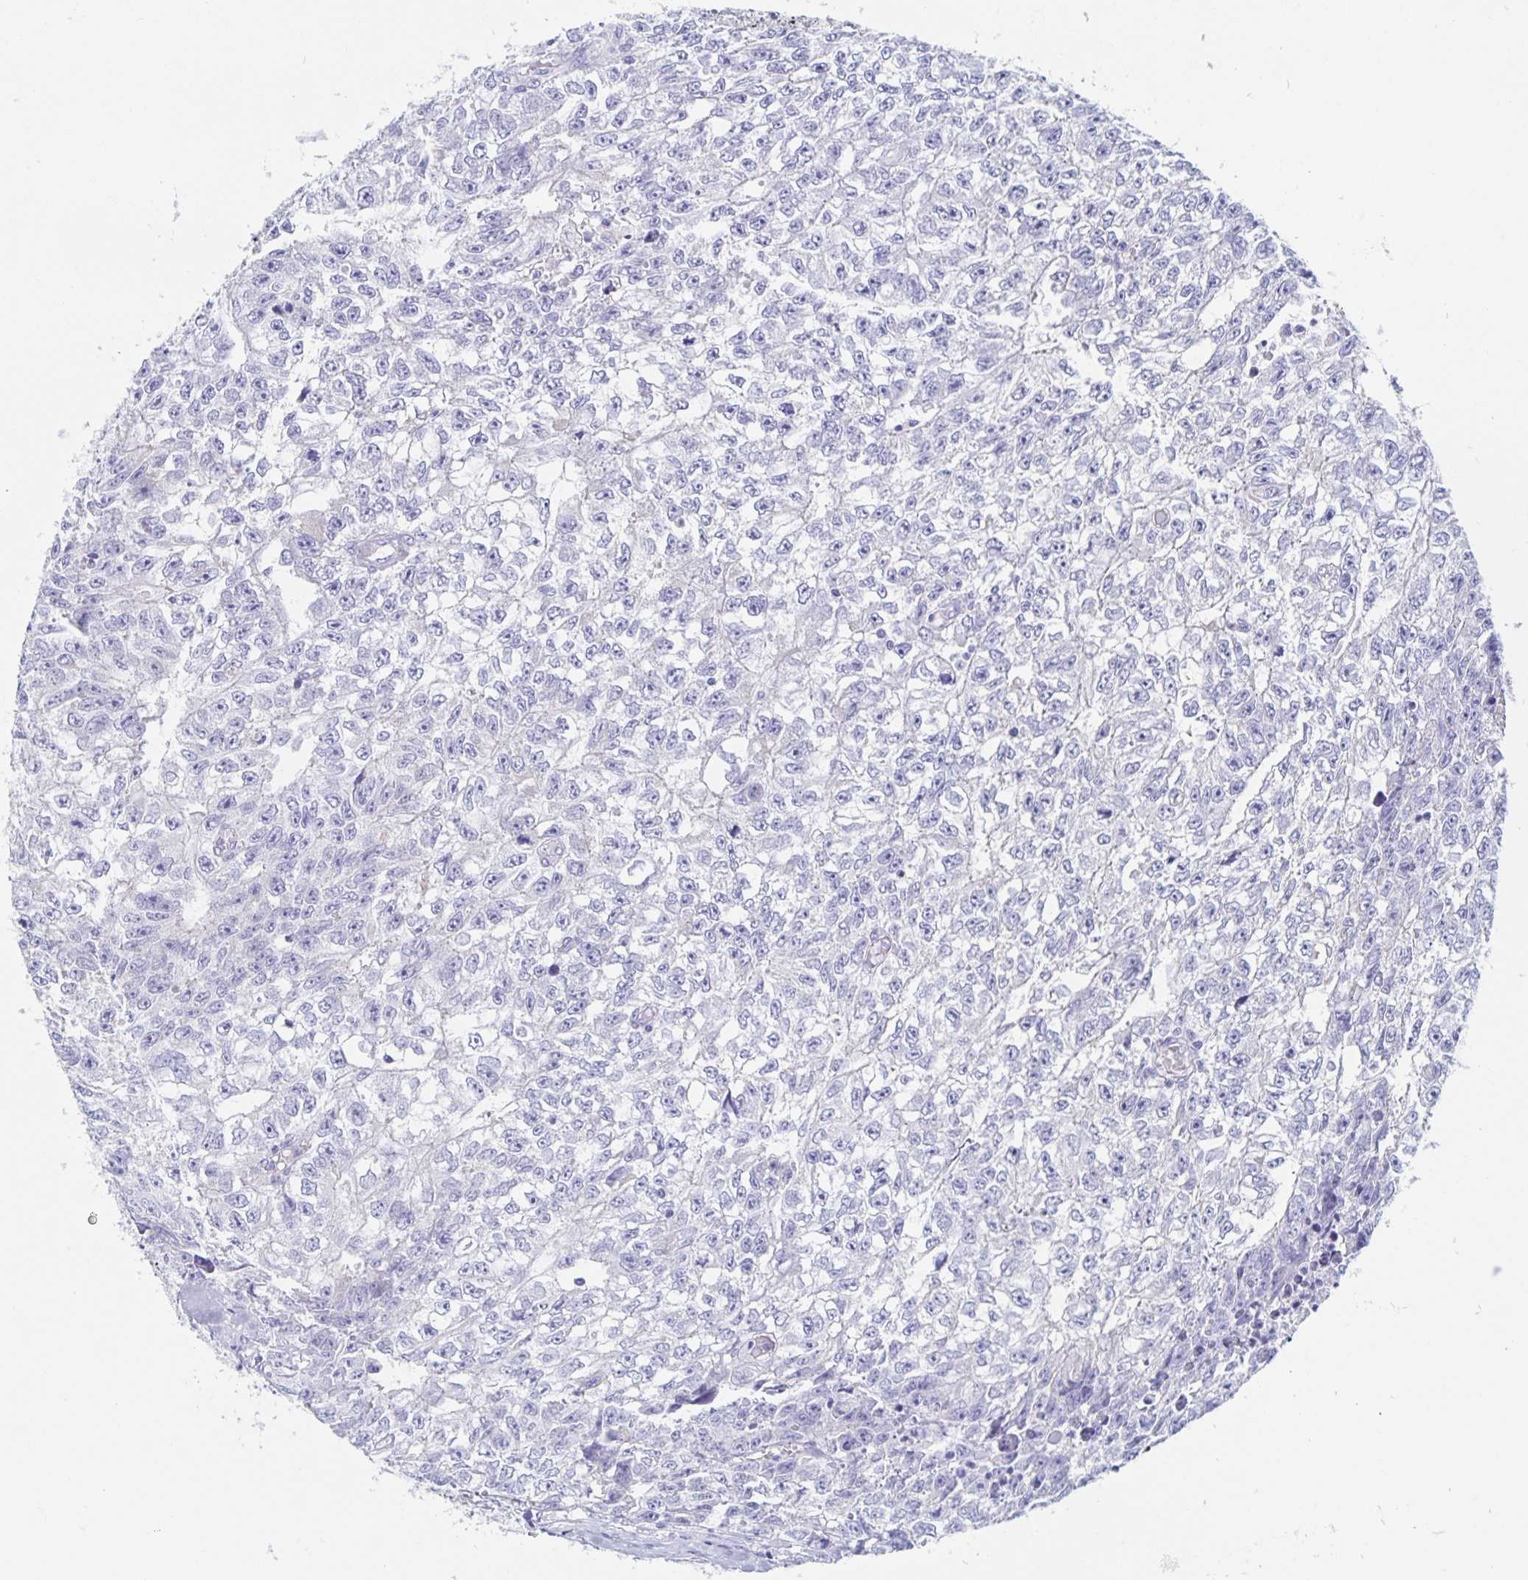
{"staining": {"intensity": "negative", "quantity": "none", "location": "none"}, "tissue": "testis cancer", "cell_type": "Tumor cells", "image_type": "cancer", "snomed": [{"axis": "morphology", "description": "Carcinoma, Embryonal, NOS"}, {"axis": "morphology", "description": "Teratoma, malignant, NOS"}, {"axis": "topography", "description": "Testis"}], "caption": "DAB (3,3'-diaminobenzidine) immunohistochemical staining of human testis cancer (malignant teratoma) exhibits no significant positivity in tumor cells. (Stains: DAB IHC with hematoxylin counter stain, Microscopy: brightfield microscopy at high magnification).", "gene": "DMBT1", "patient": {"sex": "male", "age": 24}}